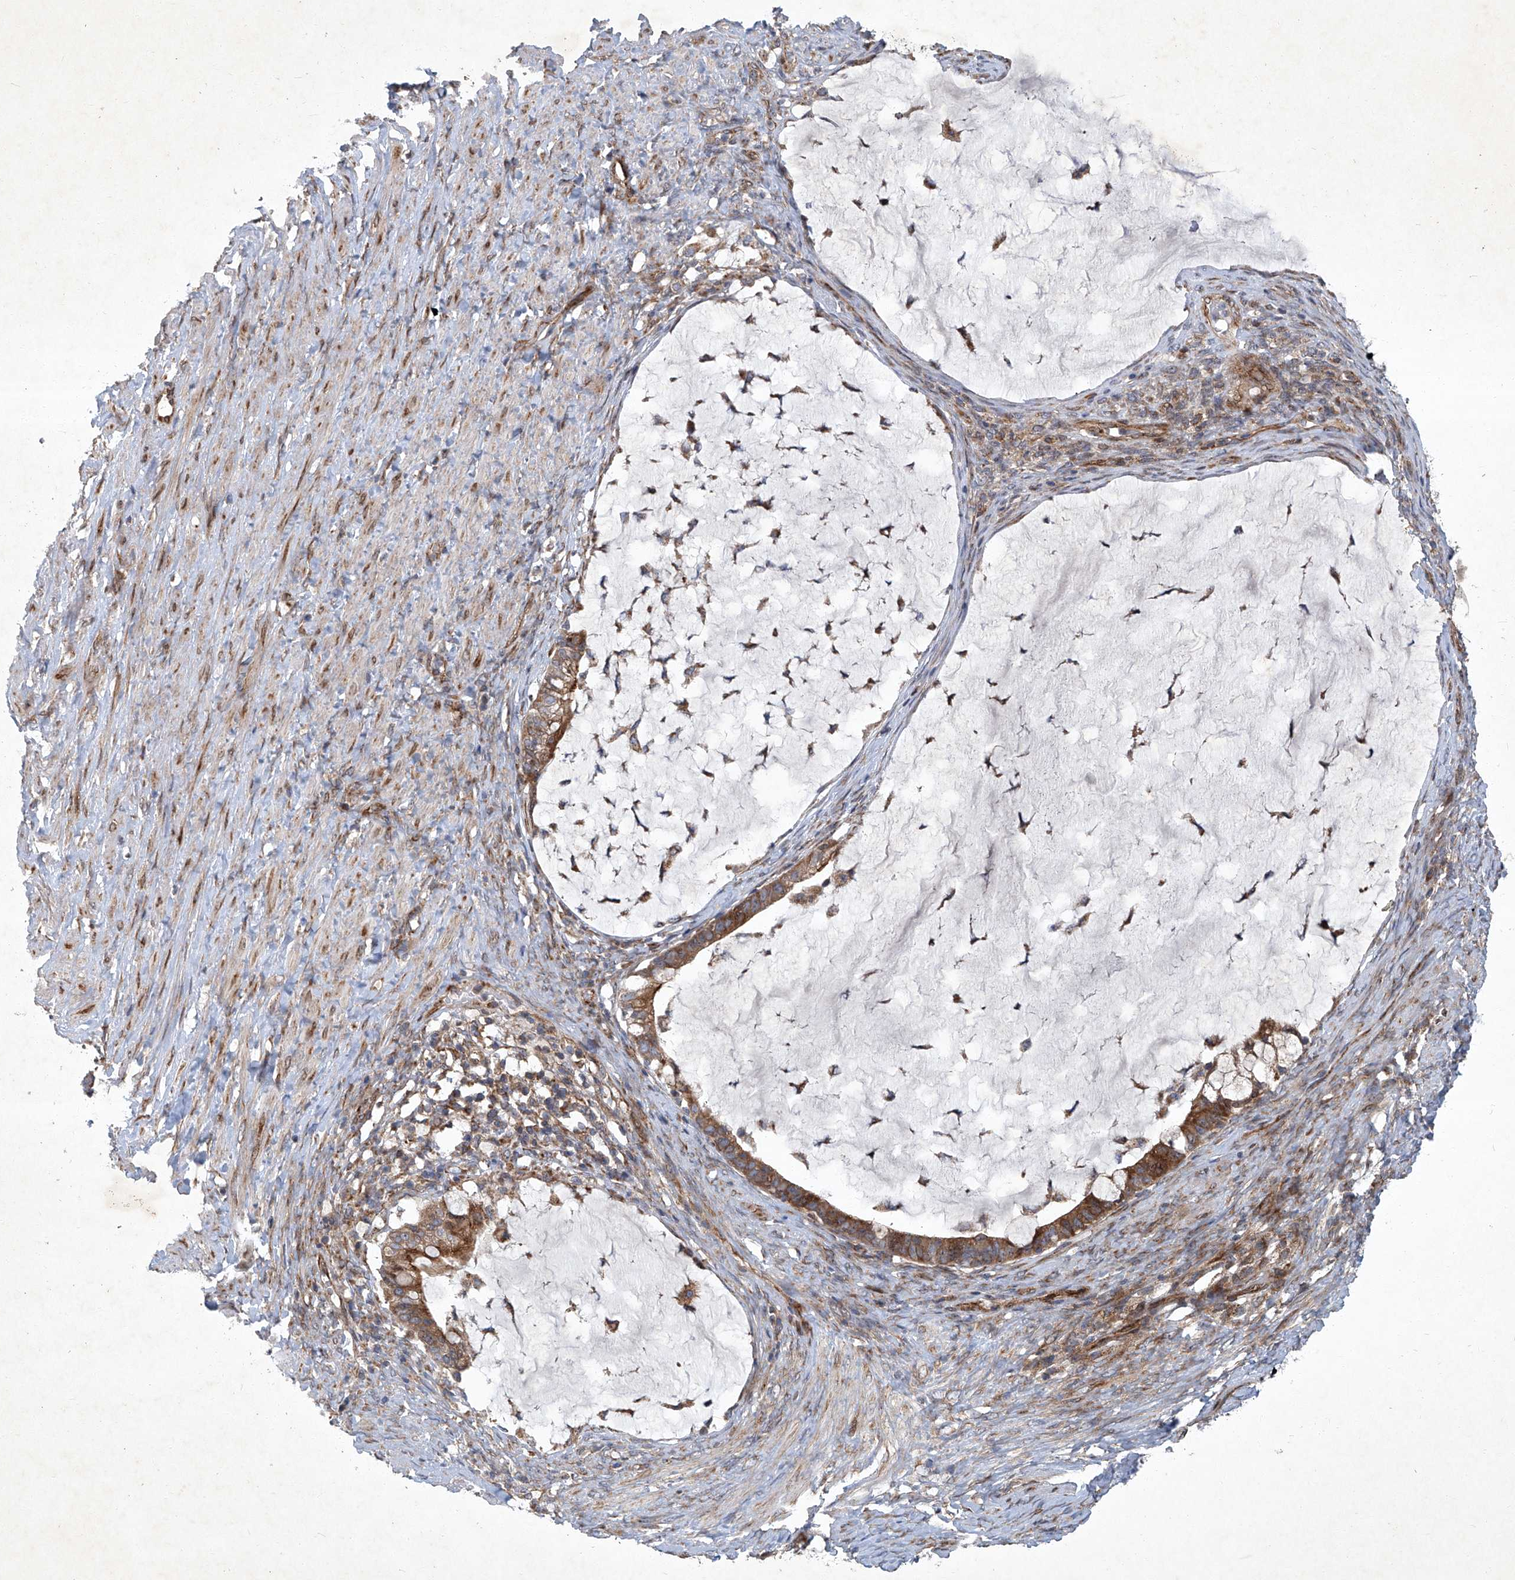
{"staining": {"intensity": "strong", "quantity": ">75%", "location": "cytoplasmic/membranous"}, "tissue": "ovarian cancer", "cell_type": "Tumor cells", "image_type": "cancer", "snomed": [{"axis": "morphology", "description": "Cystadenocarcinoma, mucinous, NOS"}, {"axis": "topography", "description": "Ovary"}], "caption": "Protein analysis of ovarian mucinous cystadenocarcinoma tissue shows strong cytoplasmic/membranous staining in approximately >75% of tumor cells.", "gene": "GPR132", "patient": {"sex": "female", "age": 61}}